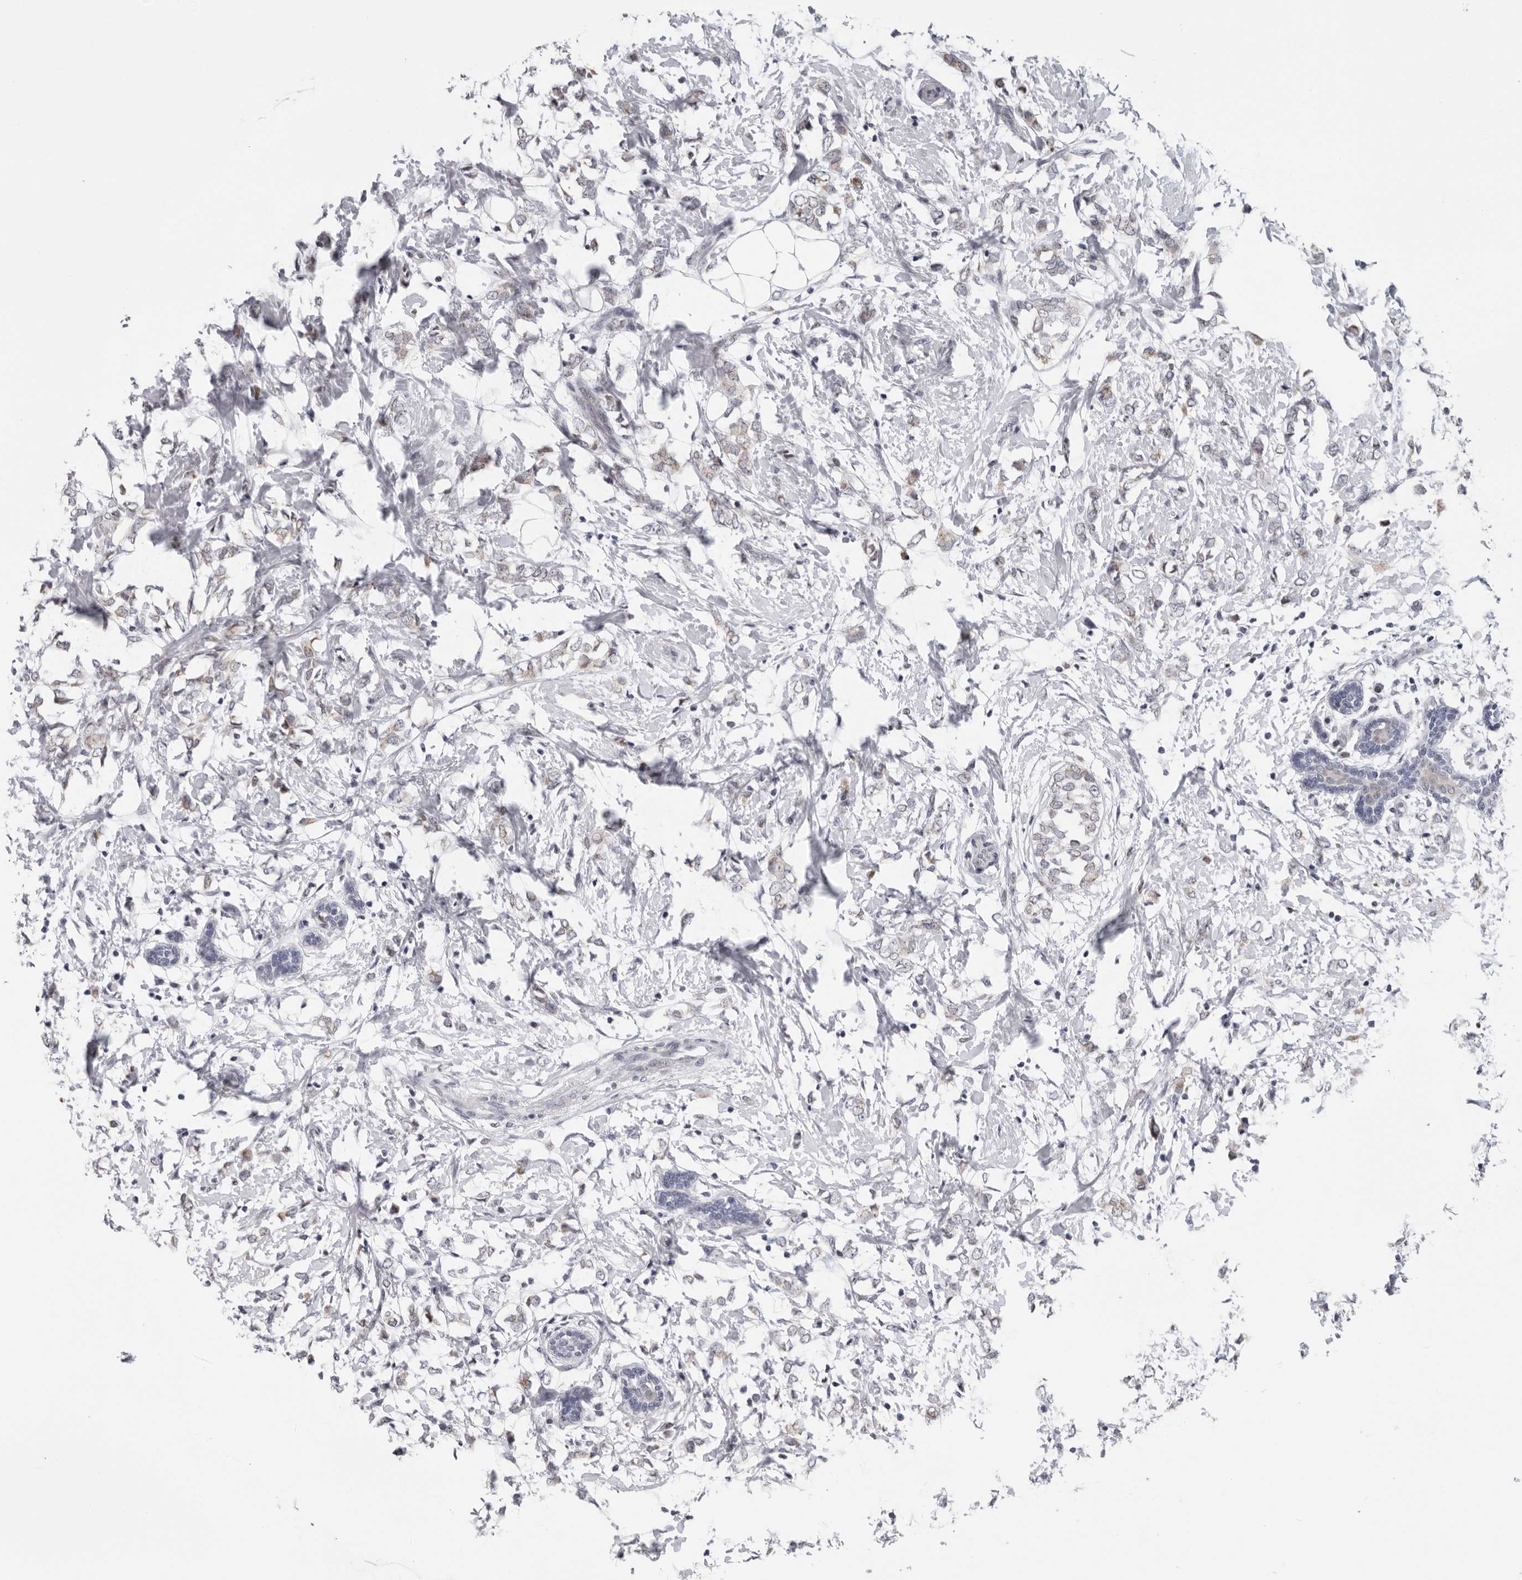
{"staining": {"intensity": "negative", "quantity": "none", "location": "none"}, "tissue": "breast cancer", "cell_type": "Tumor cells", "image_type": "cancer", "snomed": [{"axis": "morphology", "description": "Normal tissue, NOS"}, {"axis": "morphology", "description": "Lobular carcinoma"}, {"axis": "topography", "description": "Breast"}], "caption": "A high-resolution micrograph shows immunohistochemistry (IHC) staining of breast cancer, which demonstrates no significant staining in tumor cells.", "gene": "CPT2", "patient": {"sex": "female", "age": 47}}